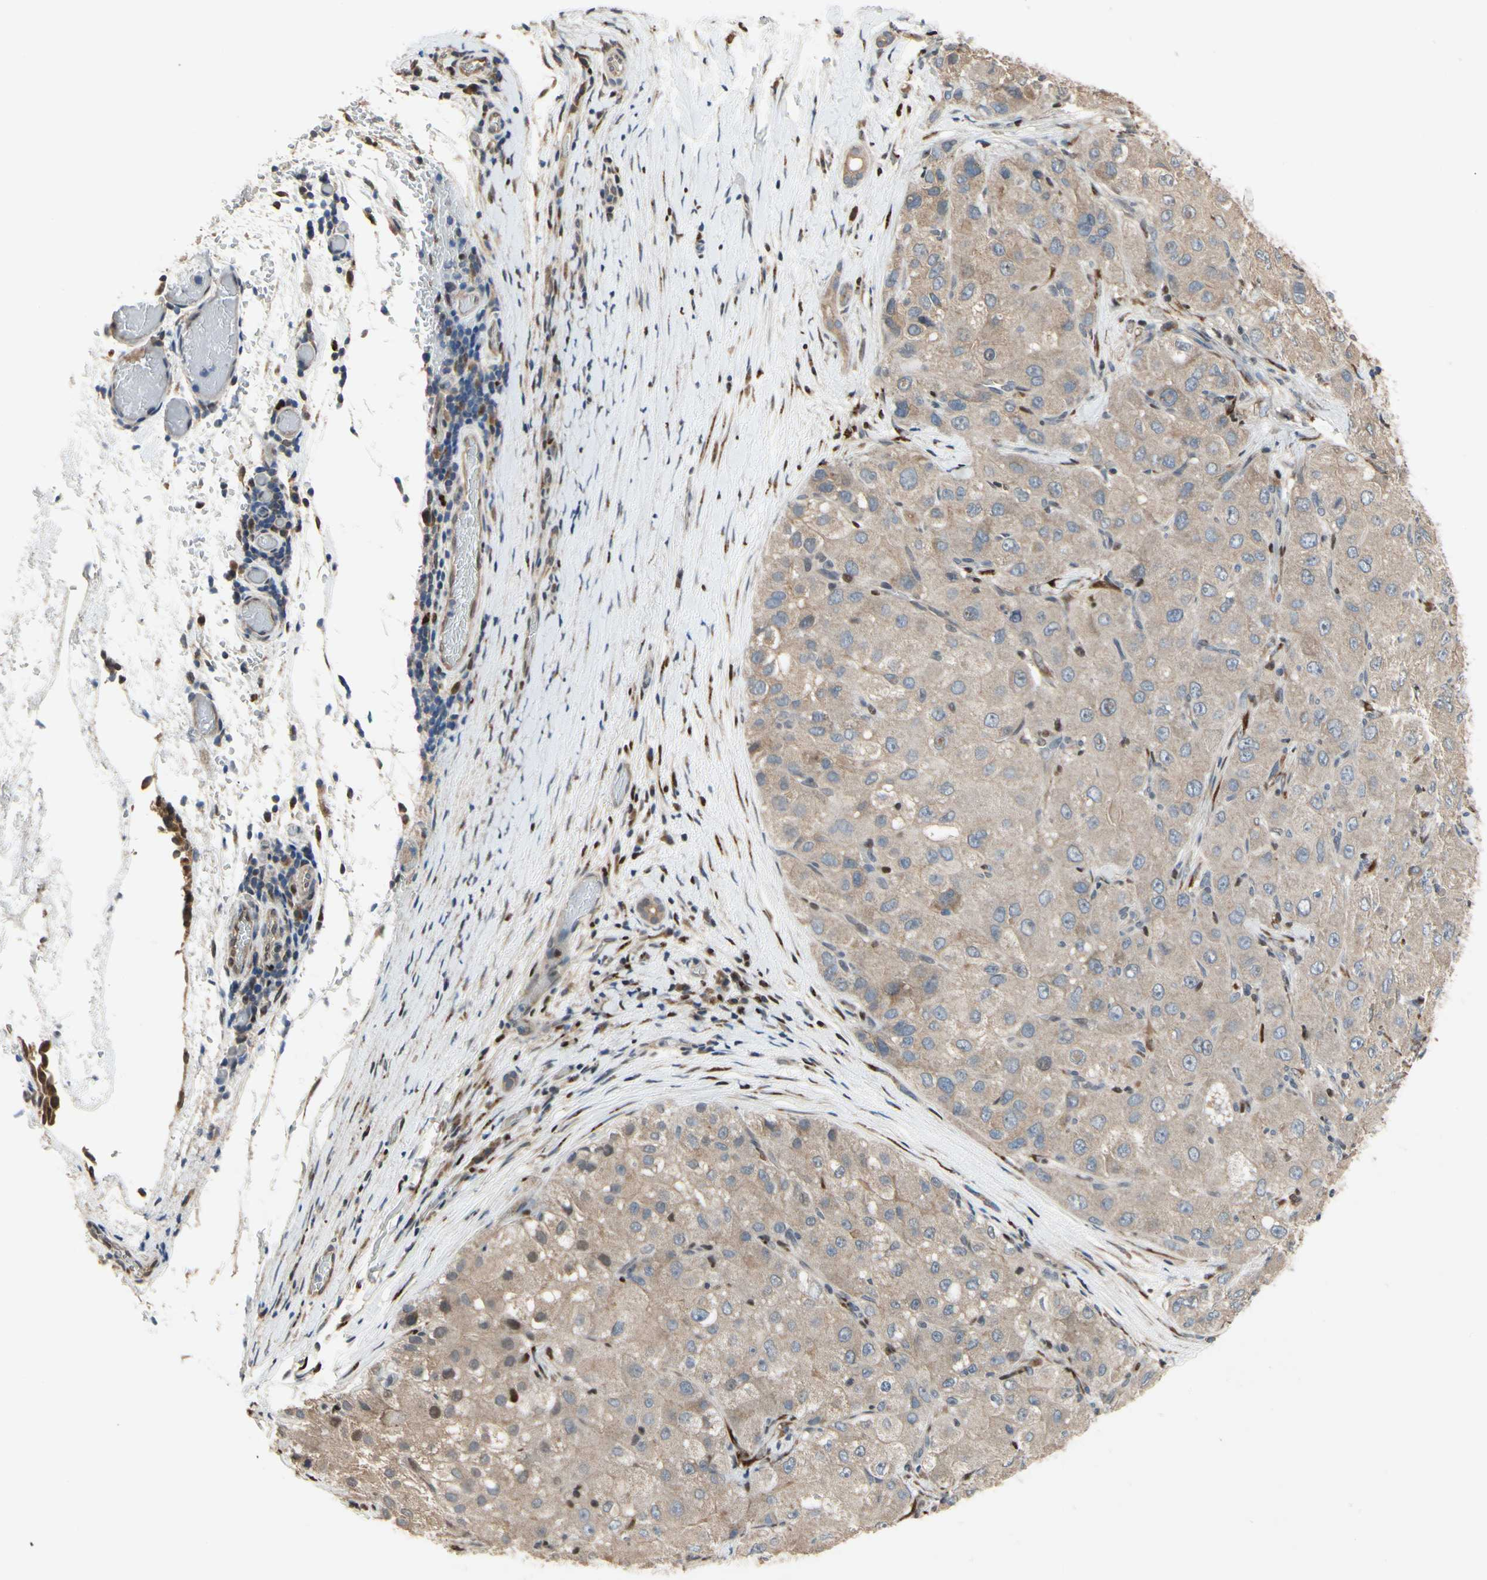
{"staining": {"intensity": "weak", "quantity": "25%-75%", "location": "cytoplasmic/membranous"}, "tissue": "liver cancer", "cell_type": "Tumor cells", "image_type": "cancer", "snomed": [{"axis": "morphology", "description": "Carcinoma, Hepatocellular, NOS"}, {"axis": "topography", "description": "Liver"}], "caption": "This is an image of immunohistochemistry (IHC) staining of hepatocellular carcinoma (liver), which shows weak positivity in the cytoplasmic/membranous of tumor cells.", "gene": "CGREF1", "patient": {"sex": "male", "age": 80}}